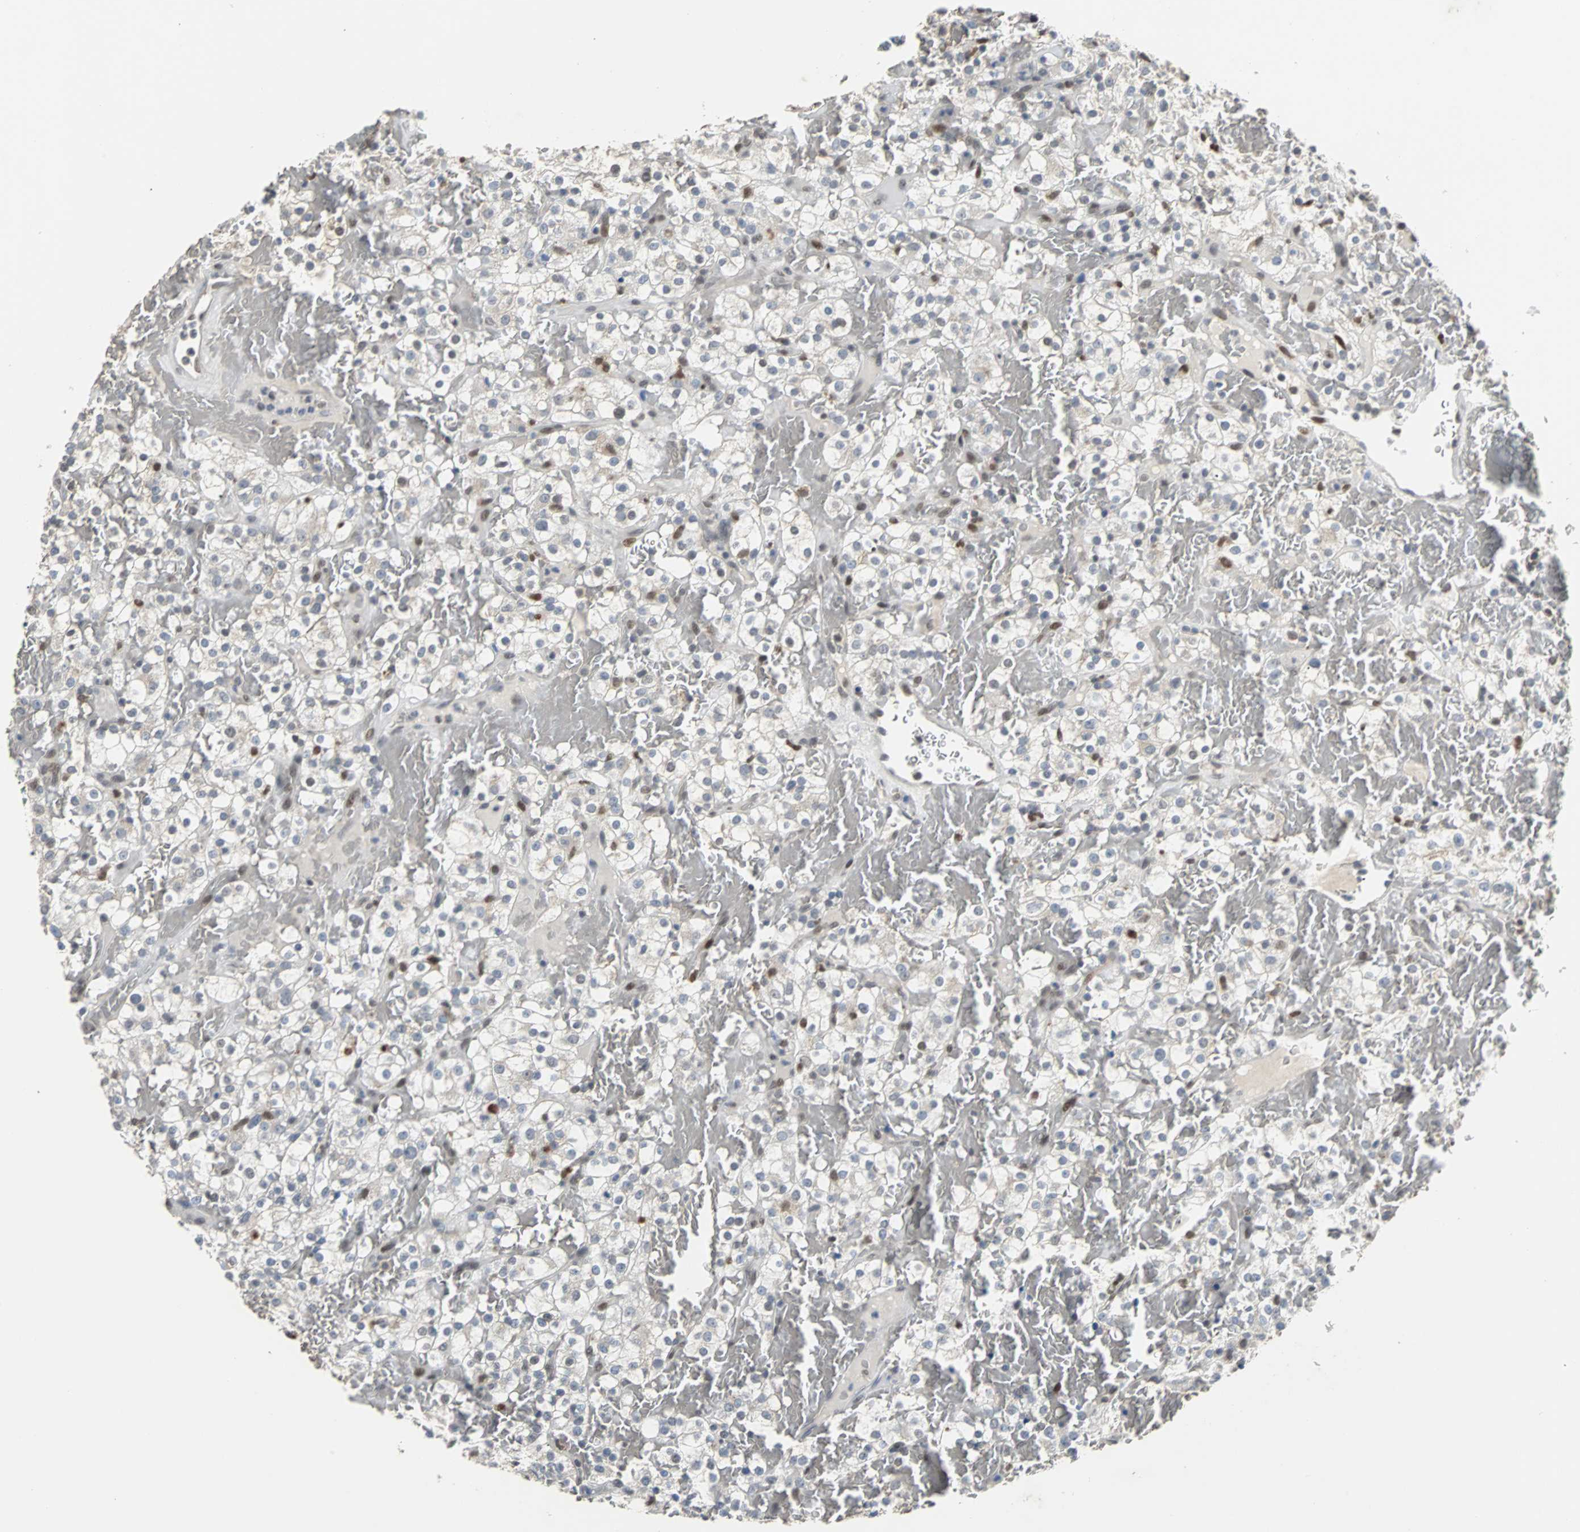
{"staining": {"intensity": "moderate", "quantity": "<25%", "location": "nuclear"}, "tissue": "renal cancer", "cell_type": "Tumor cells", "image_type": "cancer", "snomed": [{"axis": "morphology", "description": "Normal tissue, NOS"}, {"axis": "morphology", "description": "Adenocarcinoma, NOS"}, {"axis": "topography", "description": "Kidney"}], "caption": "This image exhibits adenocarcinoma (renal) stained with immunohistochemistry to label a protein in brown. The nuclear of tumor cells show moderate positivity for the protein. Nuclei are counter-stained blue.", "gene": "HLX", "patient": {"sex": "female", "age": 72}}